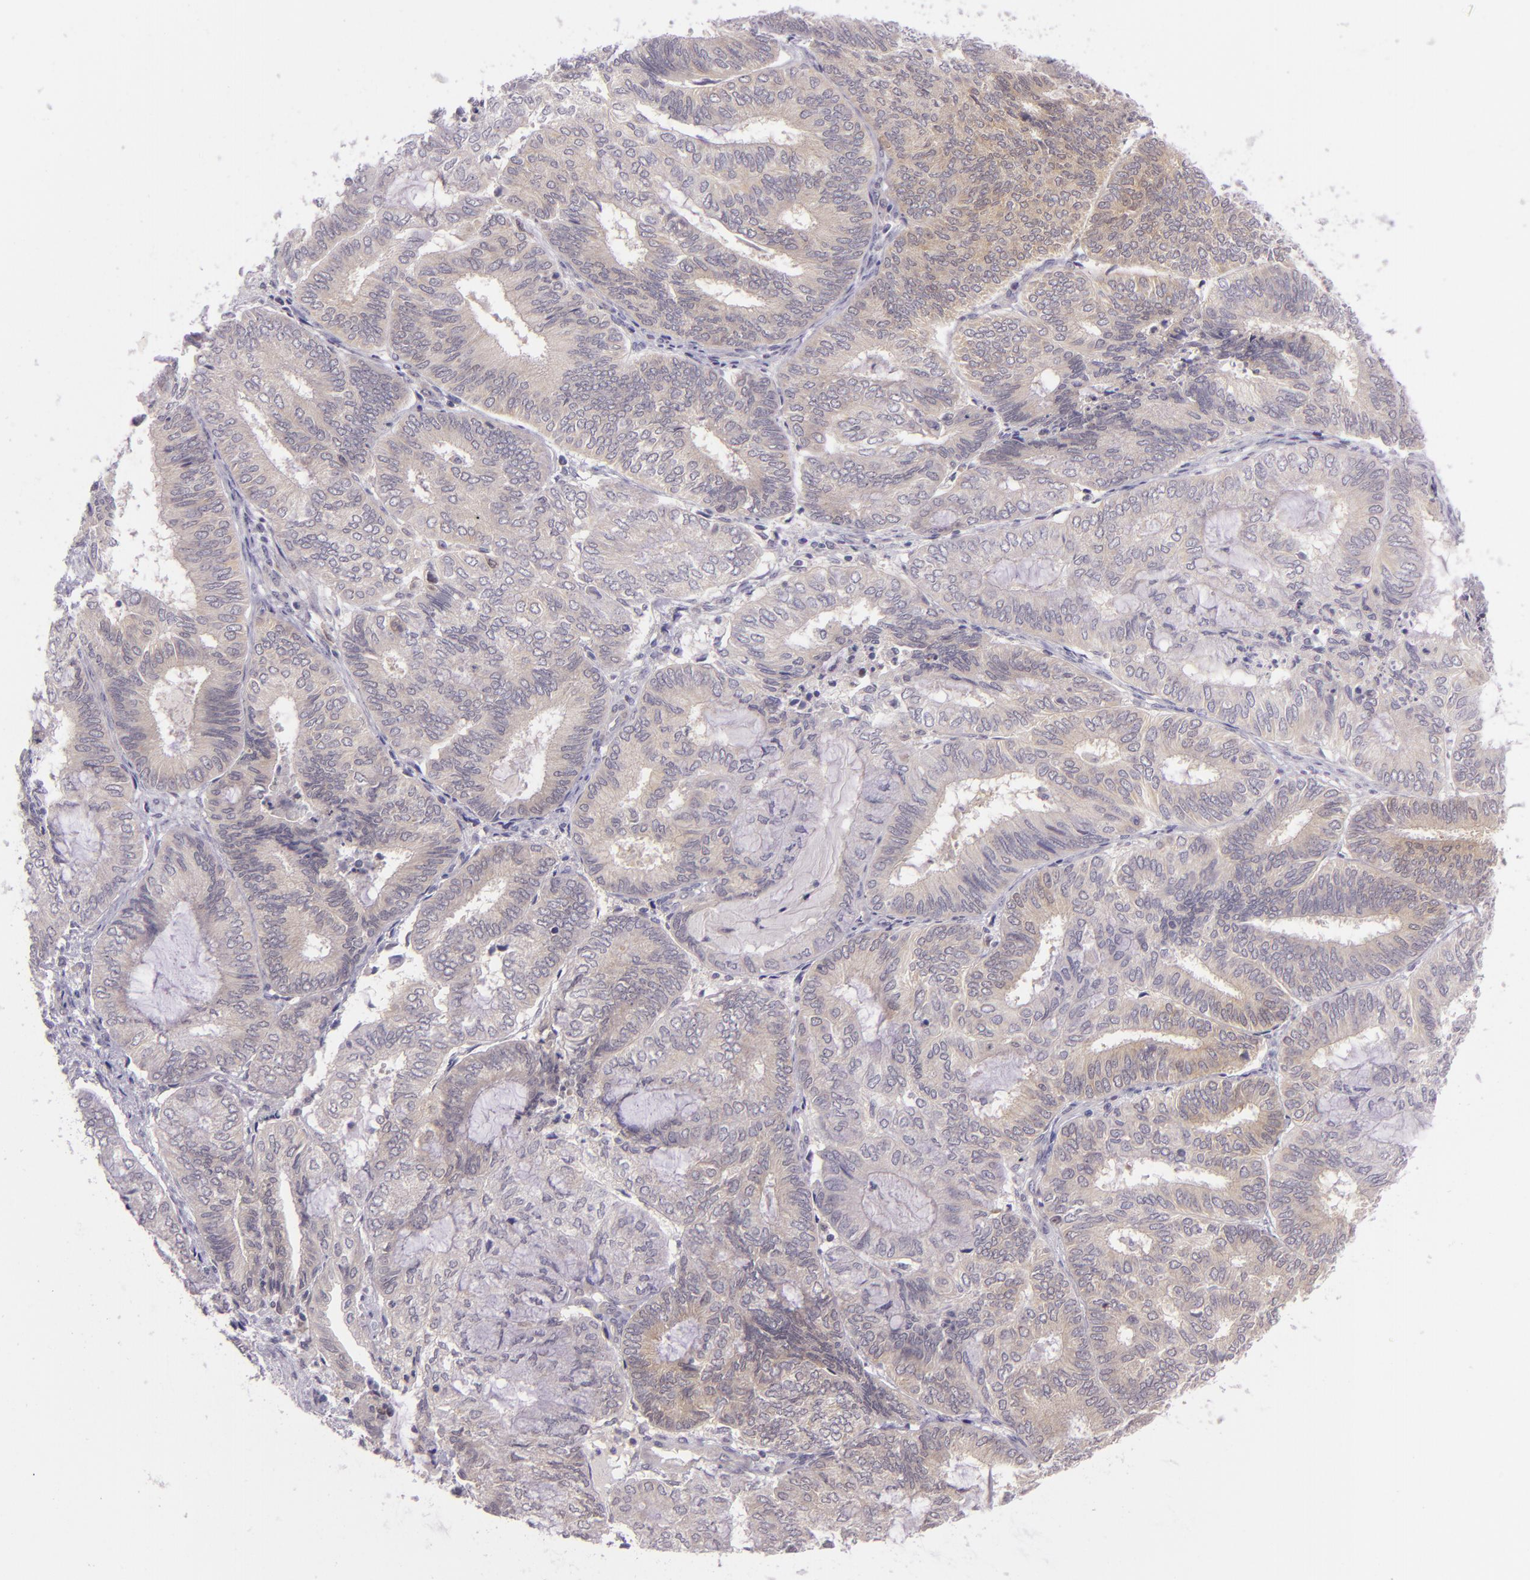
{"staining": {"intensity": "weak", "quantity": "<25%", "location": "cytoplasmic/membranous"}, "tissue": "endometrial cancer", "cell_type": "Tumor cells", "image_type": "cancer", "snomed": [{"axis": "morphology", "description": "Adenocarcinoma, NOS"}, {"axis": "topography", "description": "Endometrium"}], "caption": "A high-resolution photomicrograph shows immunohistochemistry staining of adenocarcinoma (endometrial), which shows no significant staining in tumor cells.", "gene": "CSE1L", "patient": {"sex": "female", "age": 59}}